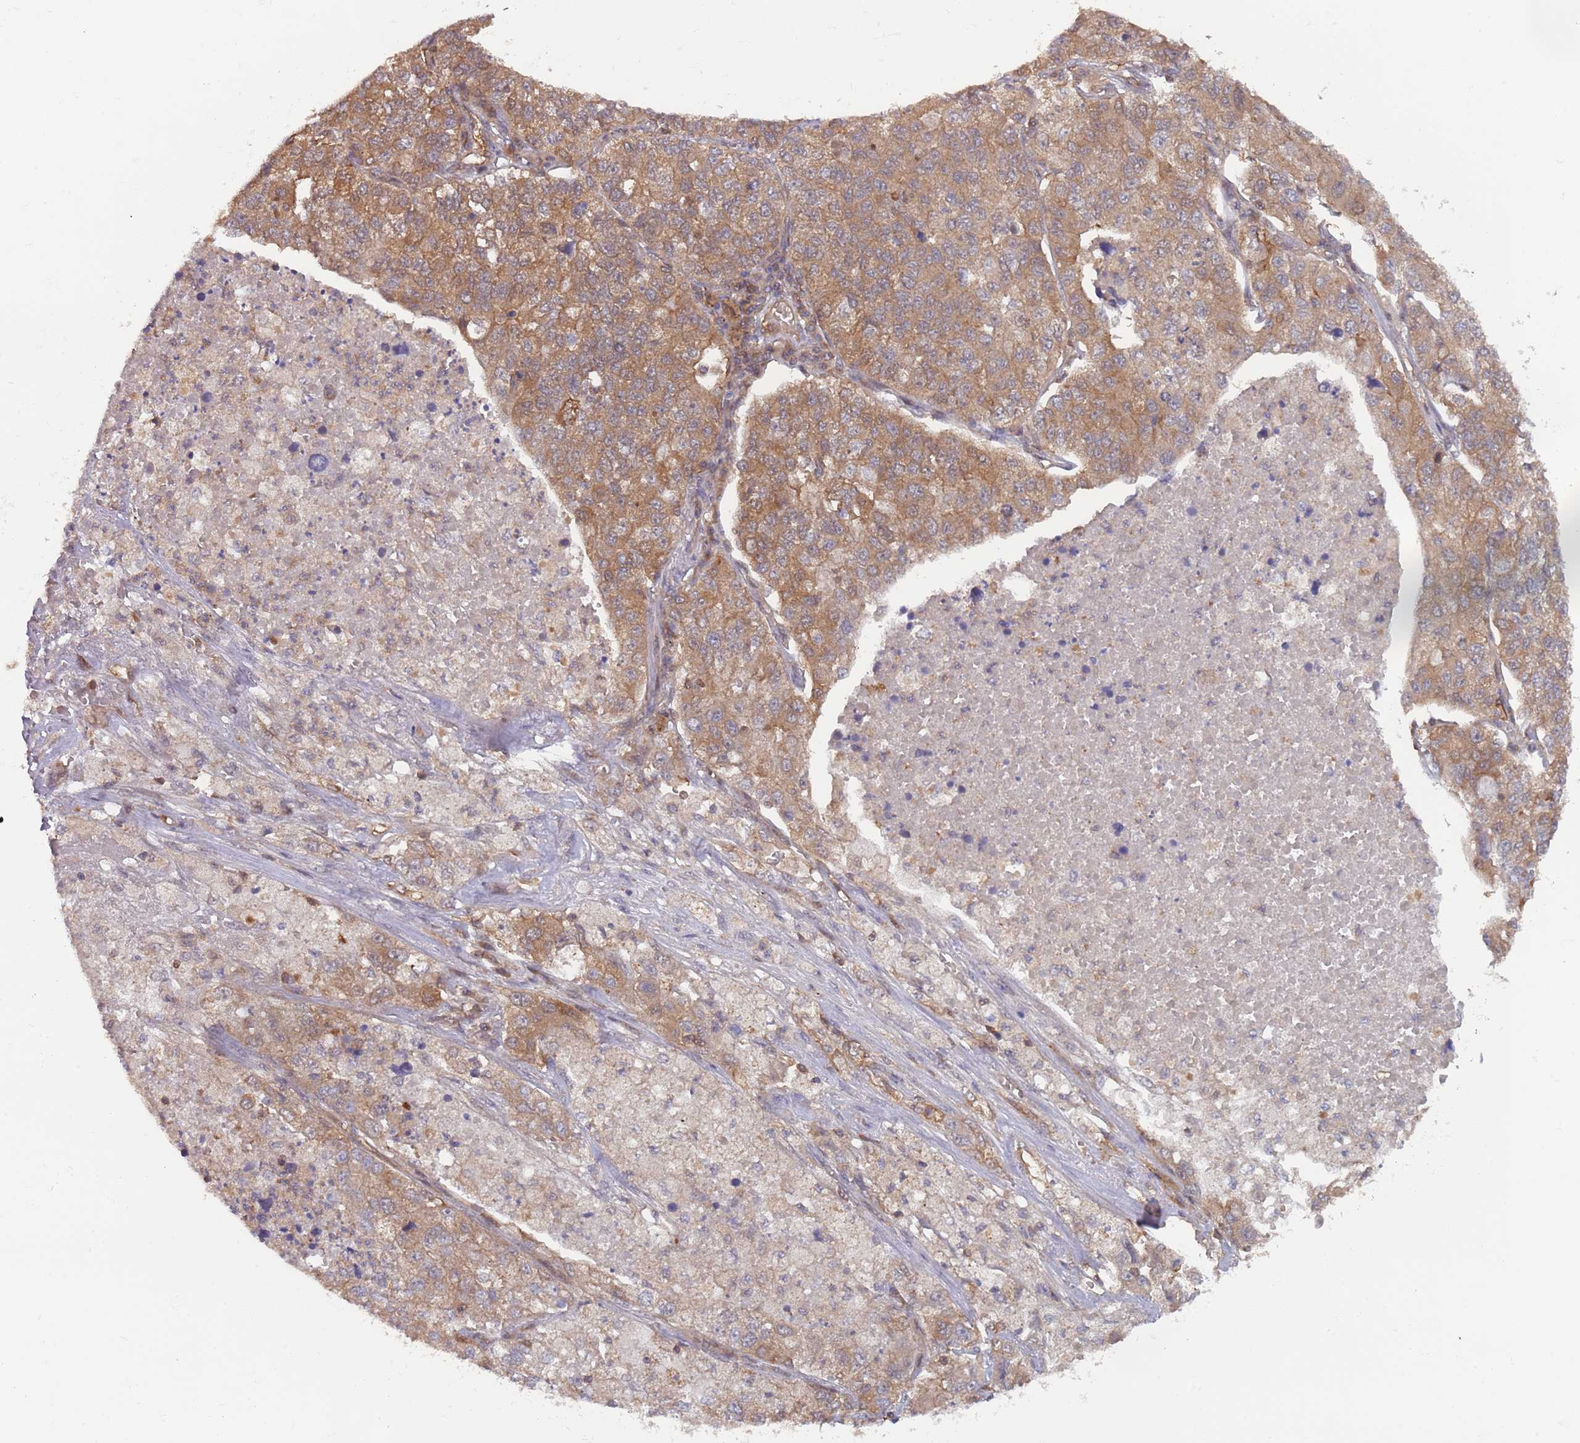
{"staining": {"intensity": "moderate", "quantity": ">75%", "location": "cytoplasmic/membranous"}, "tissue": "lung cancer", "cell_type": "Tumor cells", "image_type": "cancer", "snomed": [{"axis": "morphology", "description": "Adenocarcinoma, NOS"}, {"axis": "topography", "description": "Lung"}], "caption": "DAB (3,3'-diaminobenzidine) immunohistochemical staining of adenocarcinoma (lung) reveals moderate cytoplasmic/membranous protein staining in approximately >75% of tumor cells.", "gene": "GSDMD", "patient": {"sex": "male", "age": 49}}